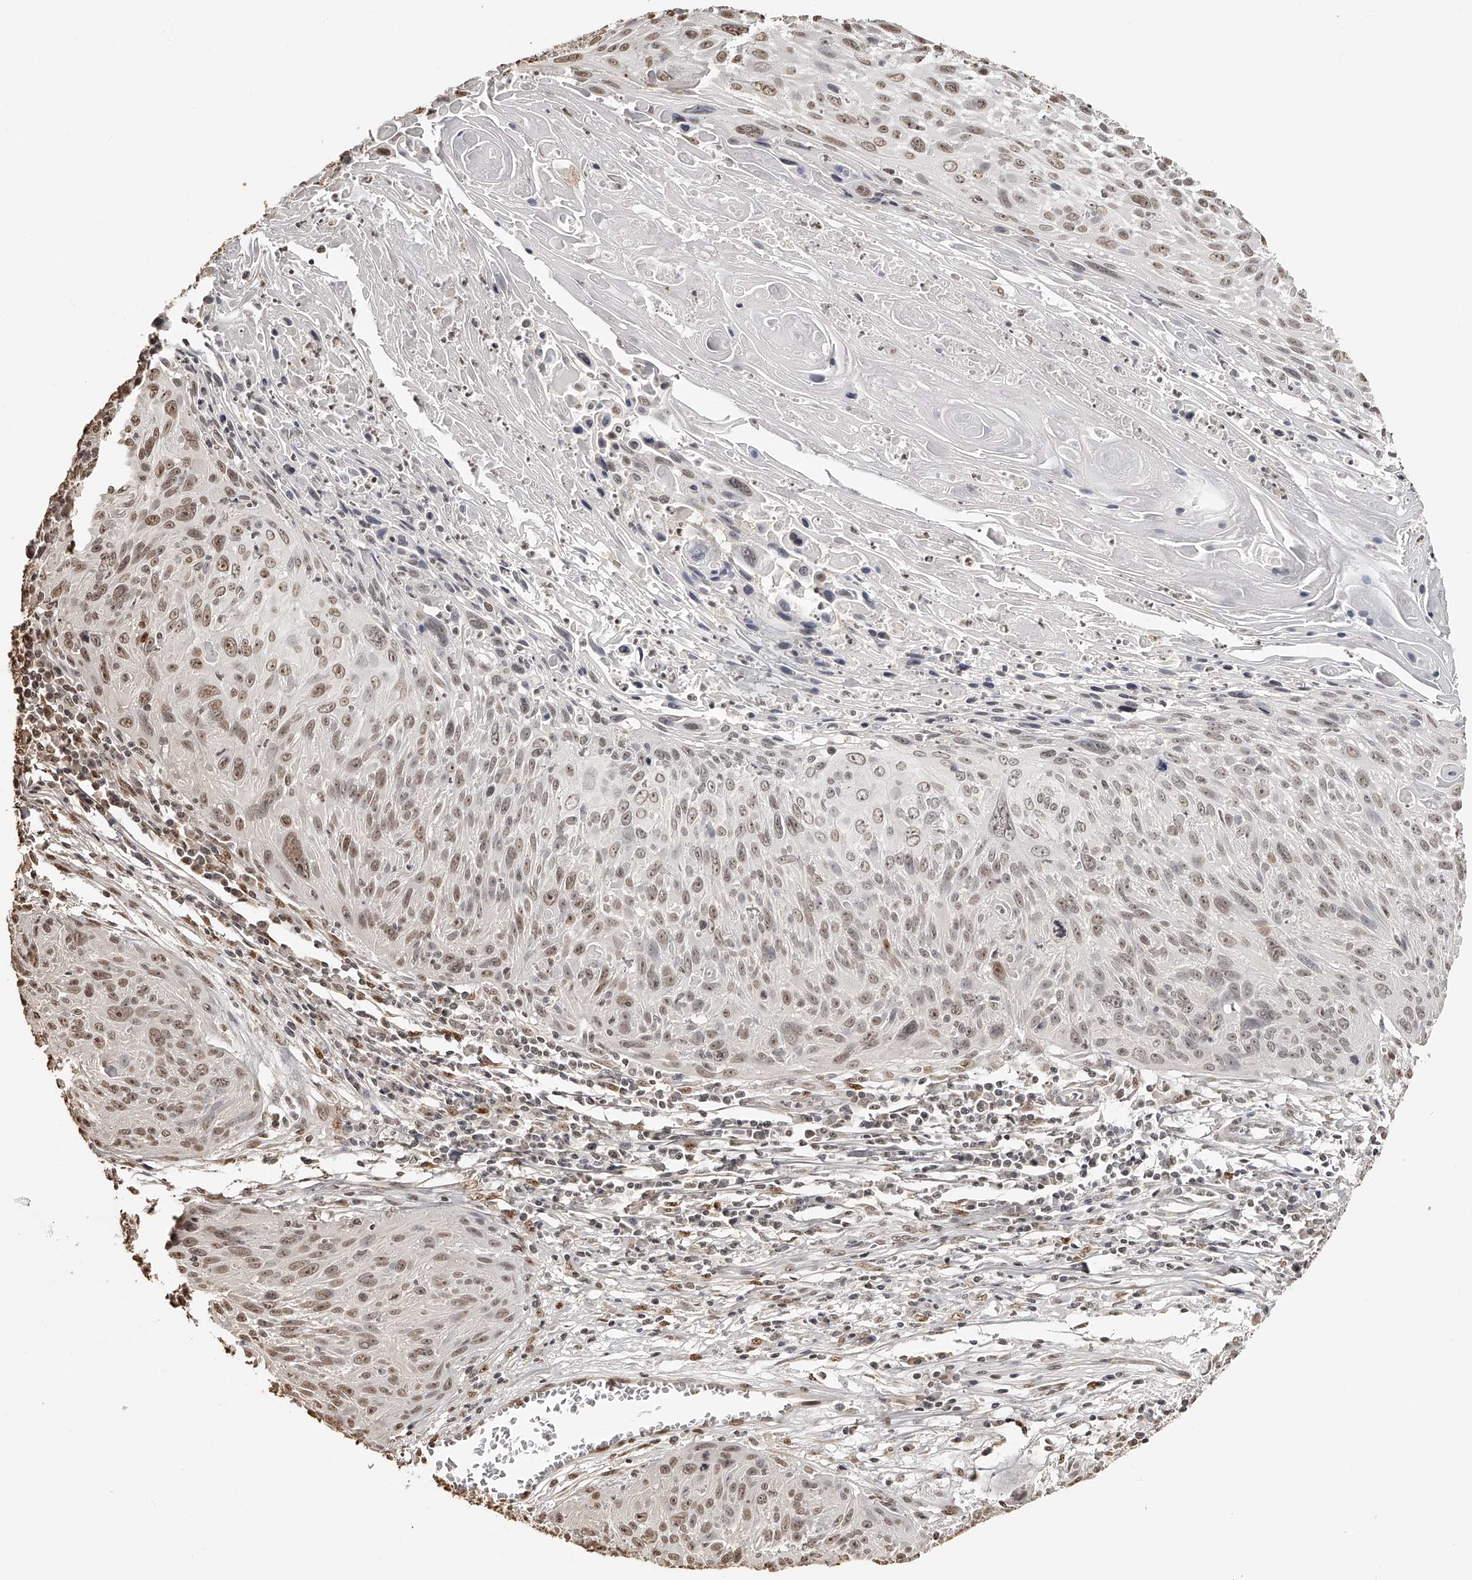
{"staining": {"intensity": "weak", "quantity": ">75%", "location": "nuclear"}, "tissue": "cervical cancer", "cell_type": "Tumor cells", "image_type": "cancer", "snomed": [{"axis": "morphology", "description": "Squamous cell carcinoma, NOS"}, {"axis": "topography", "description": "Cervix"}], "caption": "Tumor cells show low levels of weak nuclear staining in about >75% of cells in squamous cell carcinoma (cervical).", "gene": "ZNF503", "patient": {"sex": "female", "age": 51}}